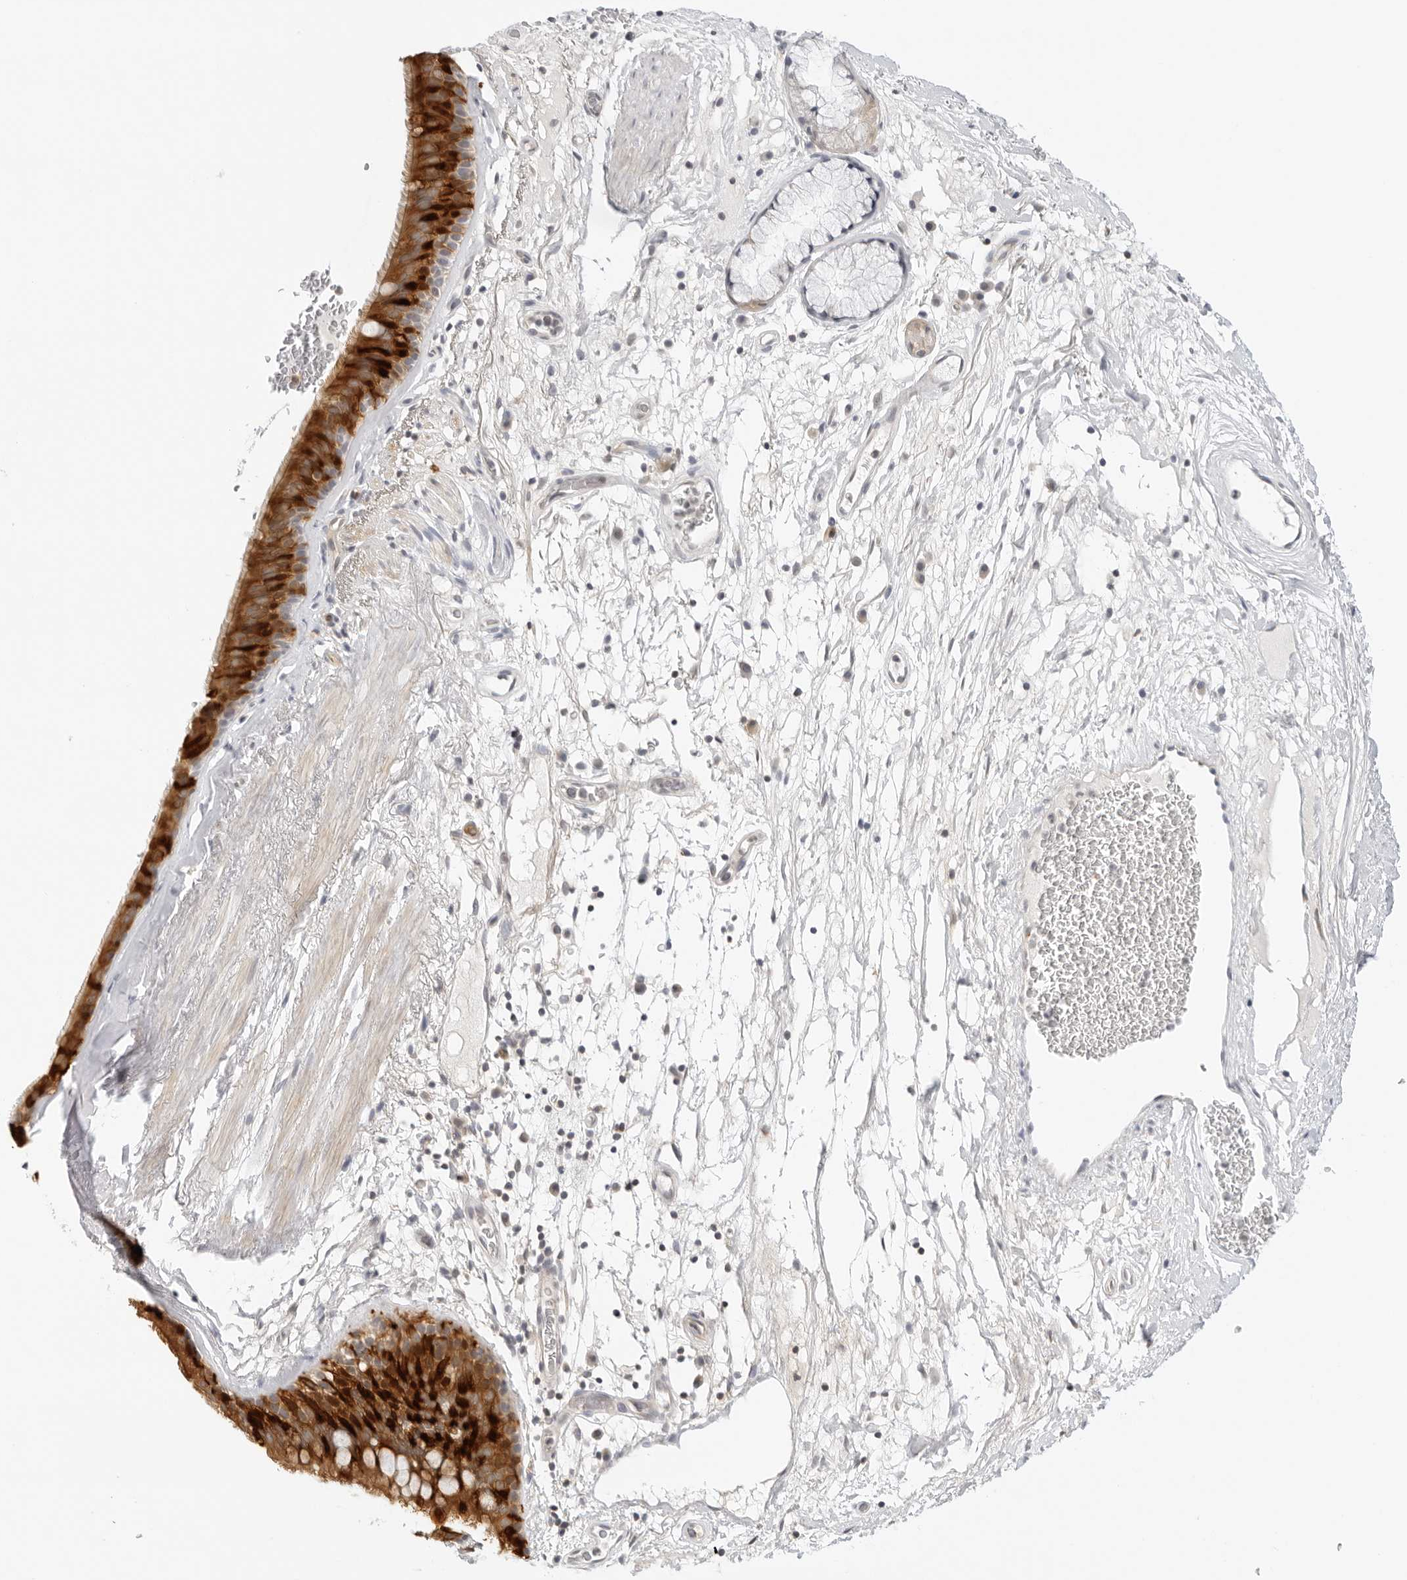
{"staining": {"intensity": "strong", "quantity": "25%-75%", "location": "cytoplasmic/membranous,nuclear"}, "tissue": "bronchus", "cell_type": "Respiratory epithelial cells", "image_type": "normal", "snomed": [{"axis": "morphology", "description": "Normal tissue, NOS"}, {"axis": "topography", "description": "Cartilage tissue"}], "caption": "Immunohistochemistry (IHC) of benign bronchus reveals high levels of strong cytoplasmic/membranous,nuclear positivity in about 25%-75% of respiratory epithelial cells.", "gene": "OSCP1", "patient": {"sex": "female", "age": 63}}